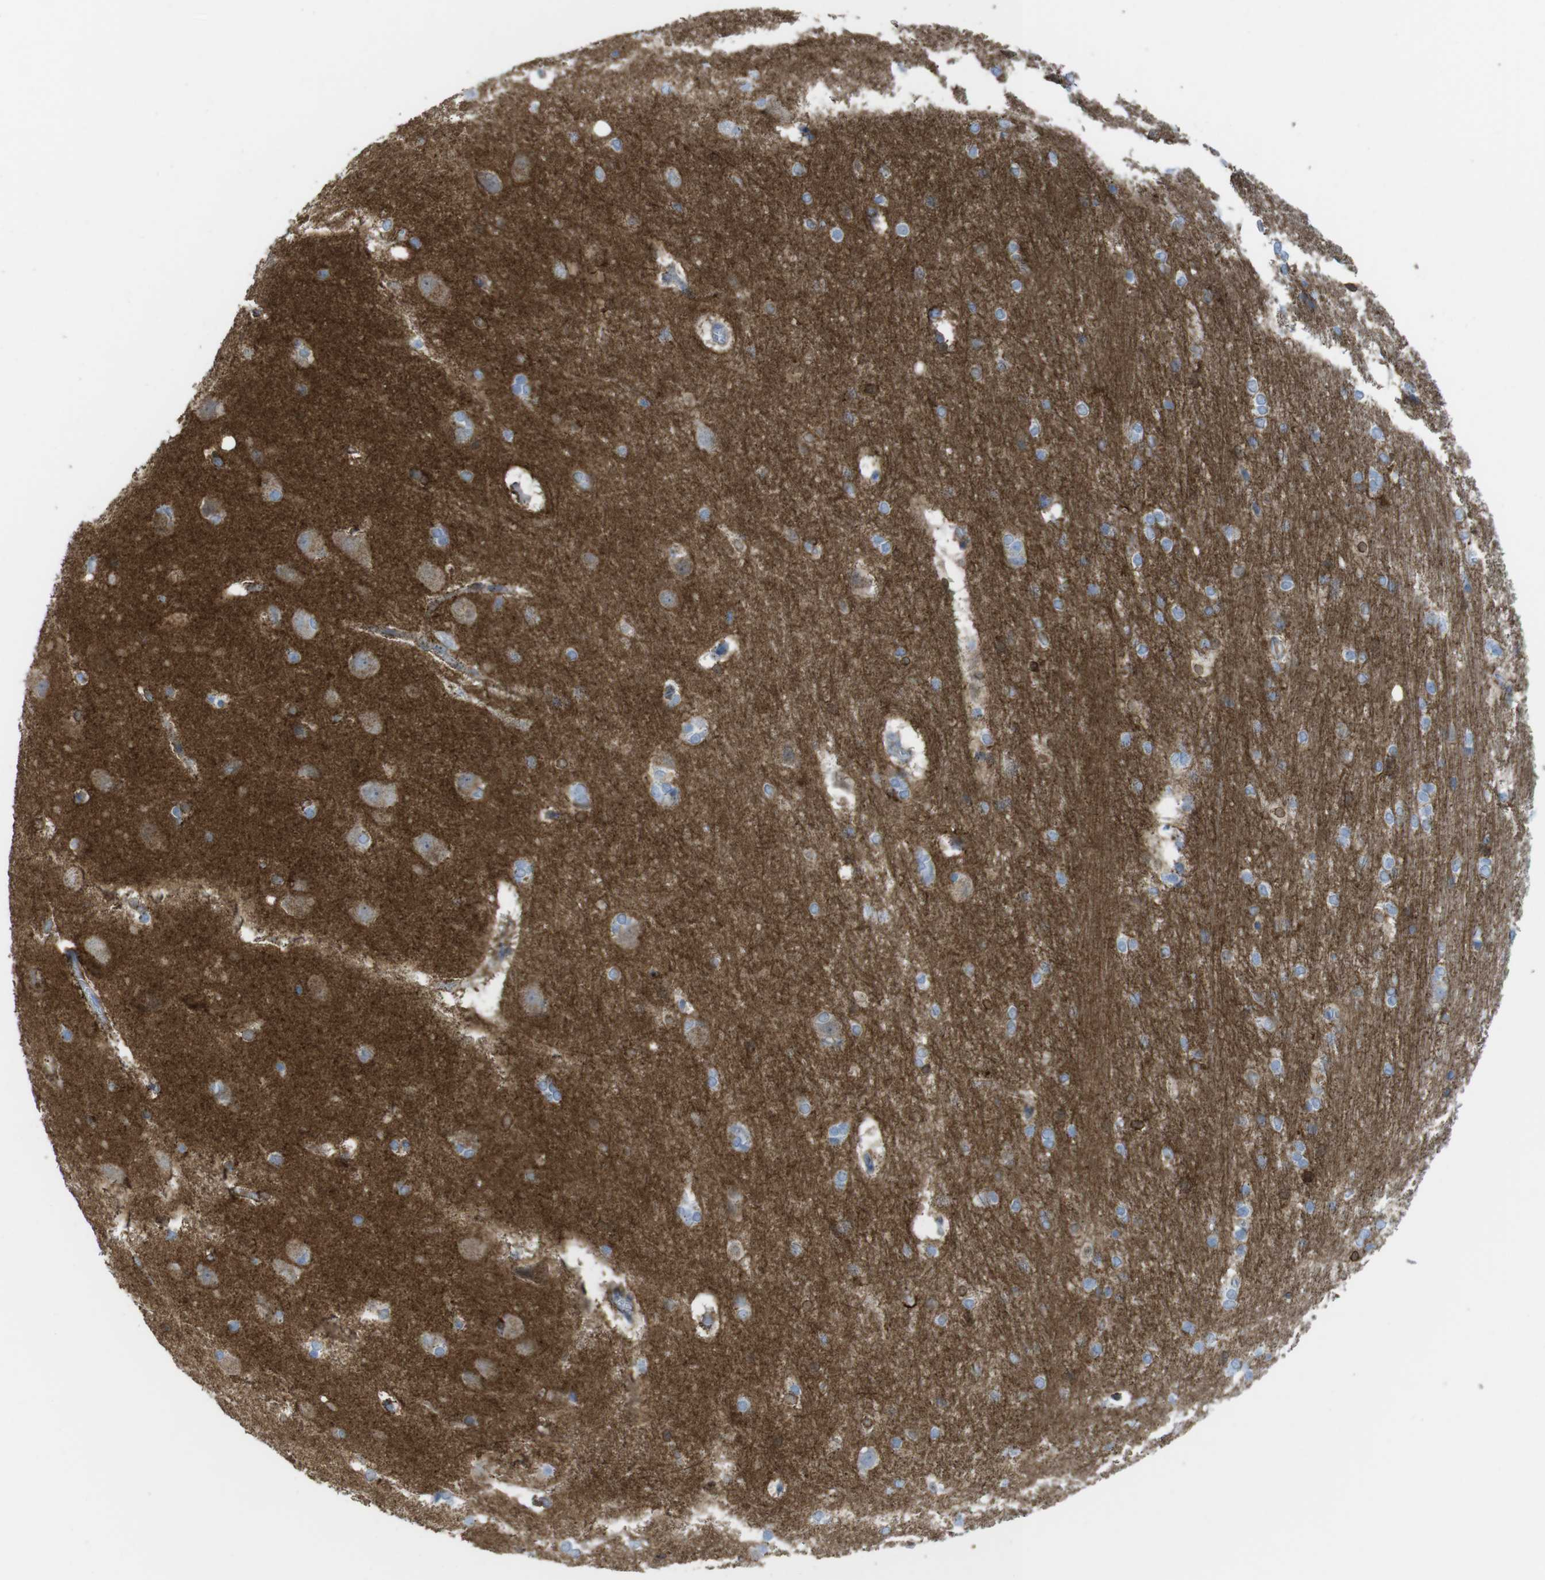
{"staining": {"intensity": "moderate", "quantity": "<25%", "location": "cytoplasmic/membranous"}, "tissue": "hippocampus", "cell_type": "Glial cells", "image_type": "normal", "snomed": [{"axis": "morphology", "description": "Normal tissue, NOS"}, {"axis": "topography", "description": "Hippocampus"}], "caption": "Moderate cytoplasmic/membranous staining is appreciated in approximately <25% of glial cells in normal hippocampus. (DAB (3,3'-diaminobenzidine) IHC, brown staining for protein, blue staining for nuclei).", "gene": "PRKCD", "patient": {"sex": "female", "age": 19}}